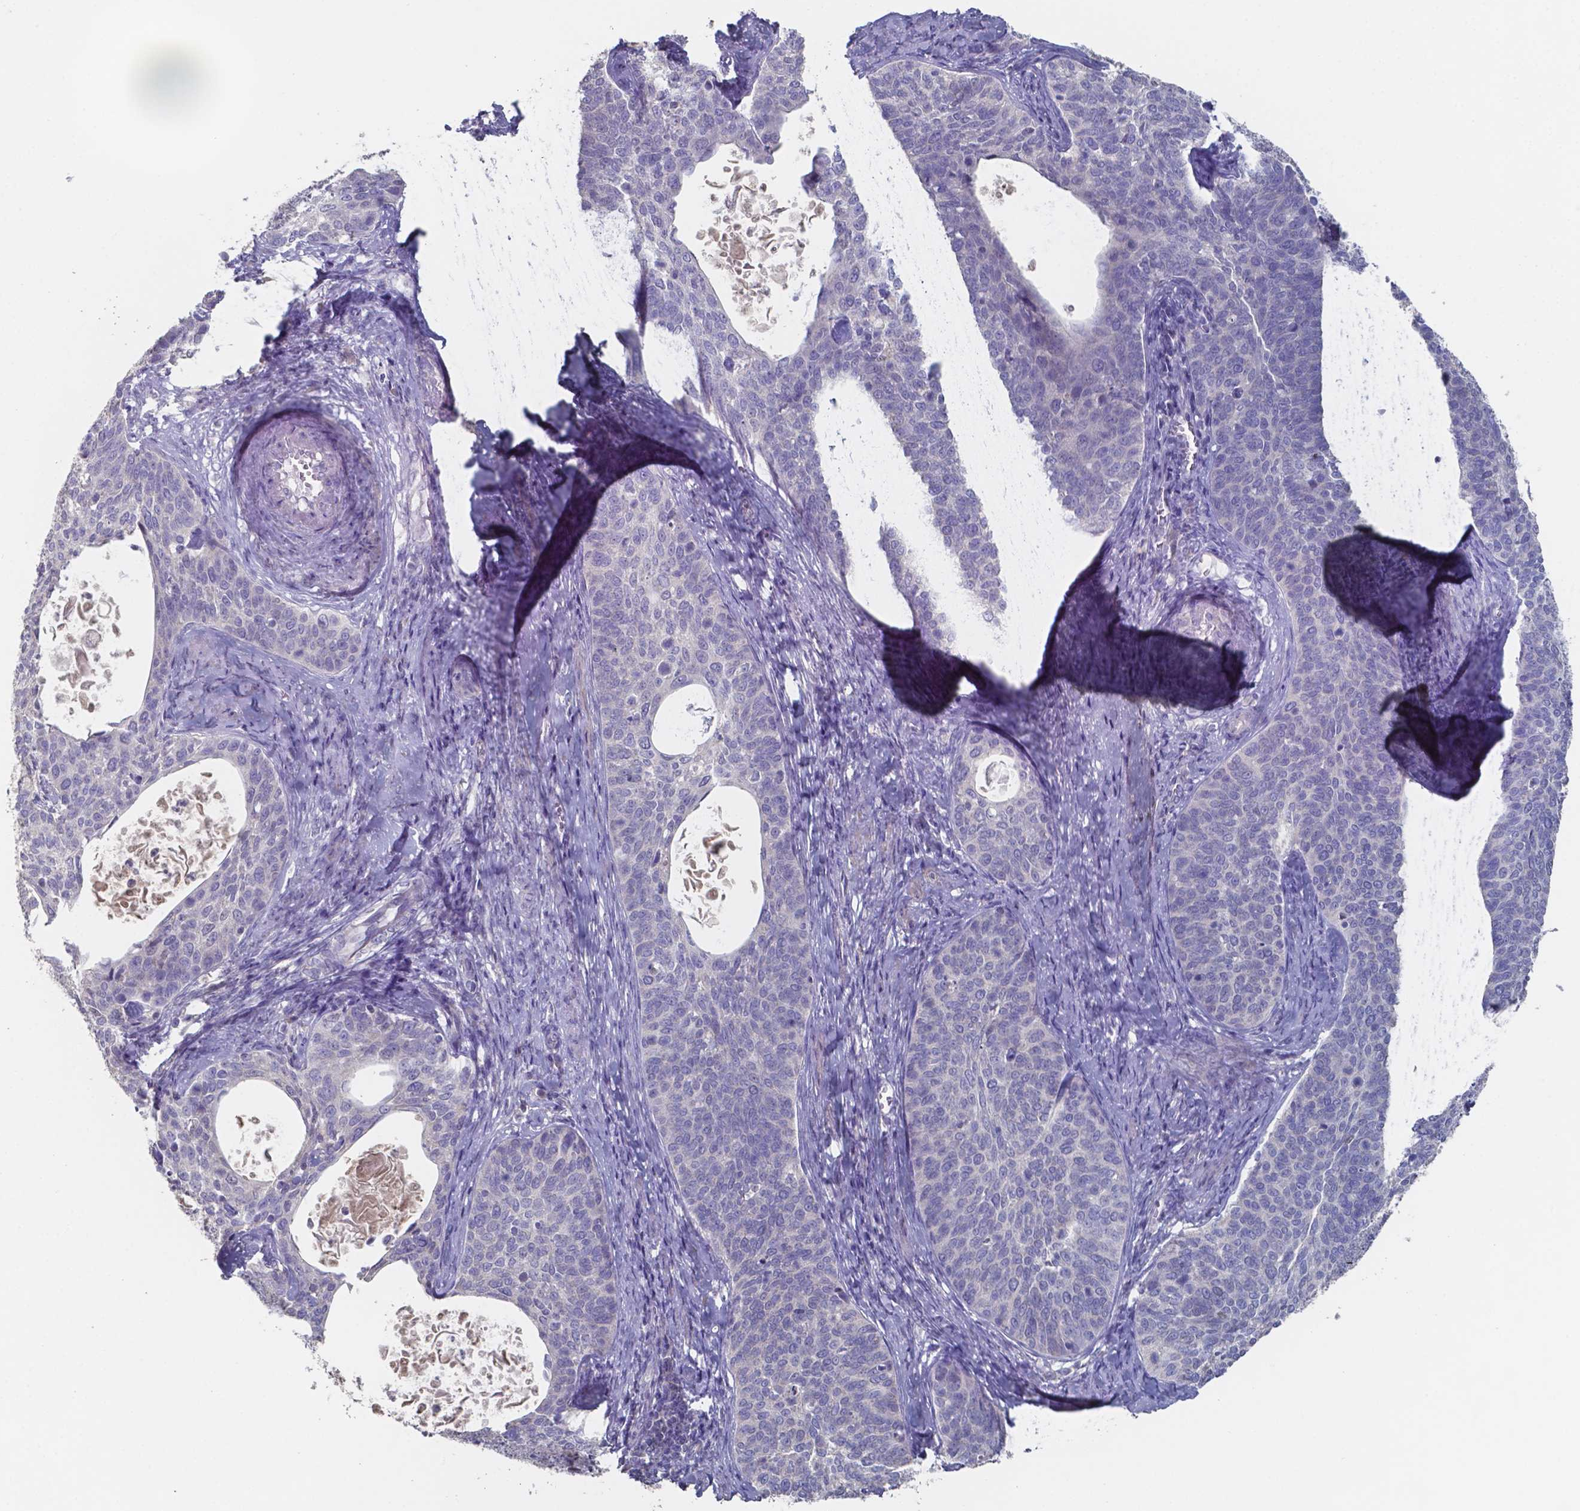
{"staining": {"intensity": "negative", "quantity": "none", "location": "none"}, "tissue": "cervical cancer", "cell_type": "Tumor cells", "image_type": "cancer", "snomed": [{"axis": "morphology", "description": "Squamous cell carcinoma, NOS"}, {"axis": "topography", "description": "Cervix"}], "caption": "This is an immunohistochemistry (IHC) micrograph of cervical cancer. There is no staining in tumor cells.", "gene": "FOXJ1", "patient": {"sex": "female", "age": 69}}